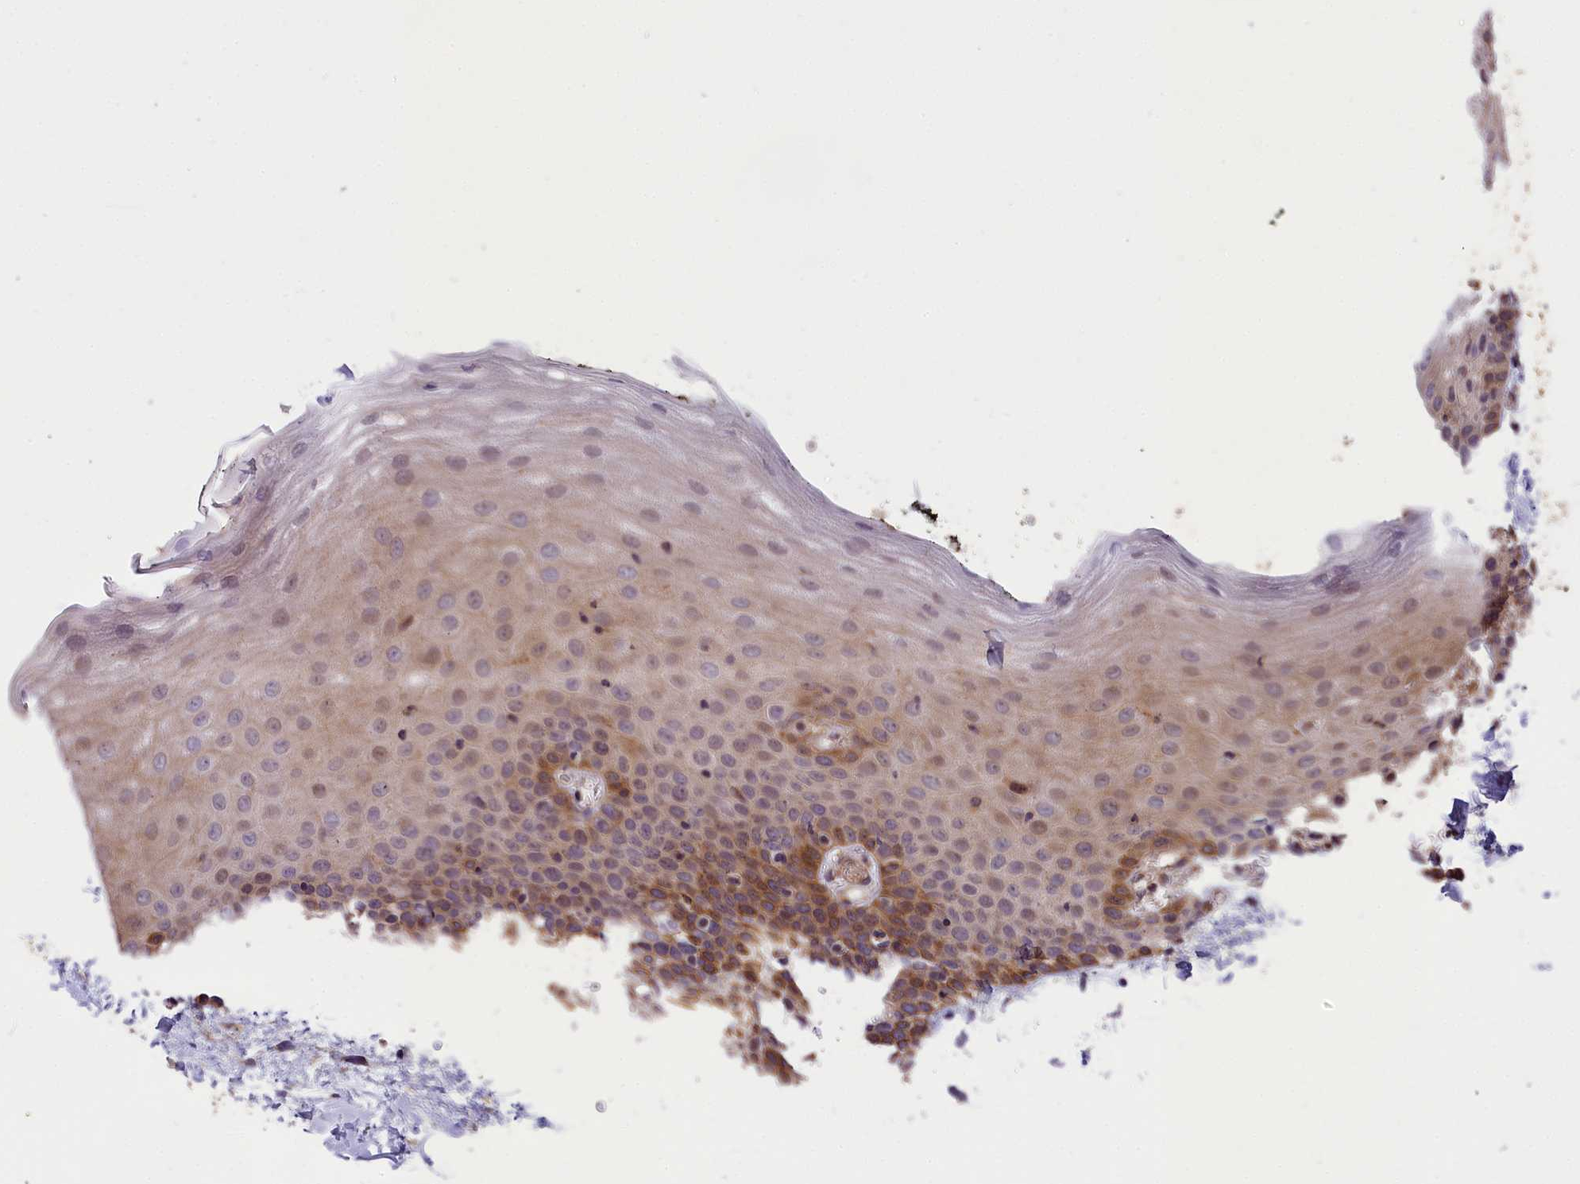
{"staining": {"intensity": "moderate", "quantity": "<25%", "location": "cytoplasmic/membranous"}, "tissue": "oral mucosa", "cell_type": "Squamous epithelial cells", "image_type": "normal", "snomed": [{"axis": "morphology", "description": "Normal tissue, NOS"}, {"axis": "topography", "description": "Oral tissue"}], "caption": "Immunohistochemical staining of benign oral mucosa exhibits moderate cytoplasmic/membranous protein staining in about <25% of squamous epithelial cells.", "gene": "ABCC10", "patient": {"sex": "male", "age": 74}}